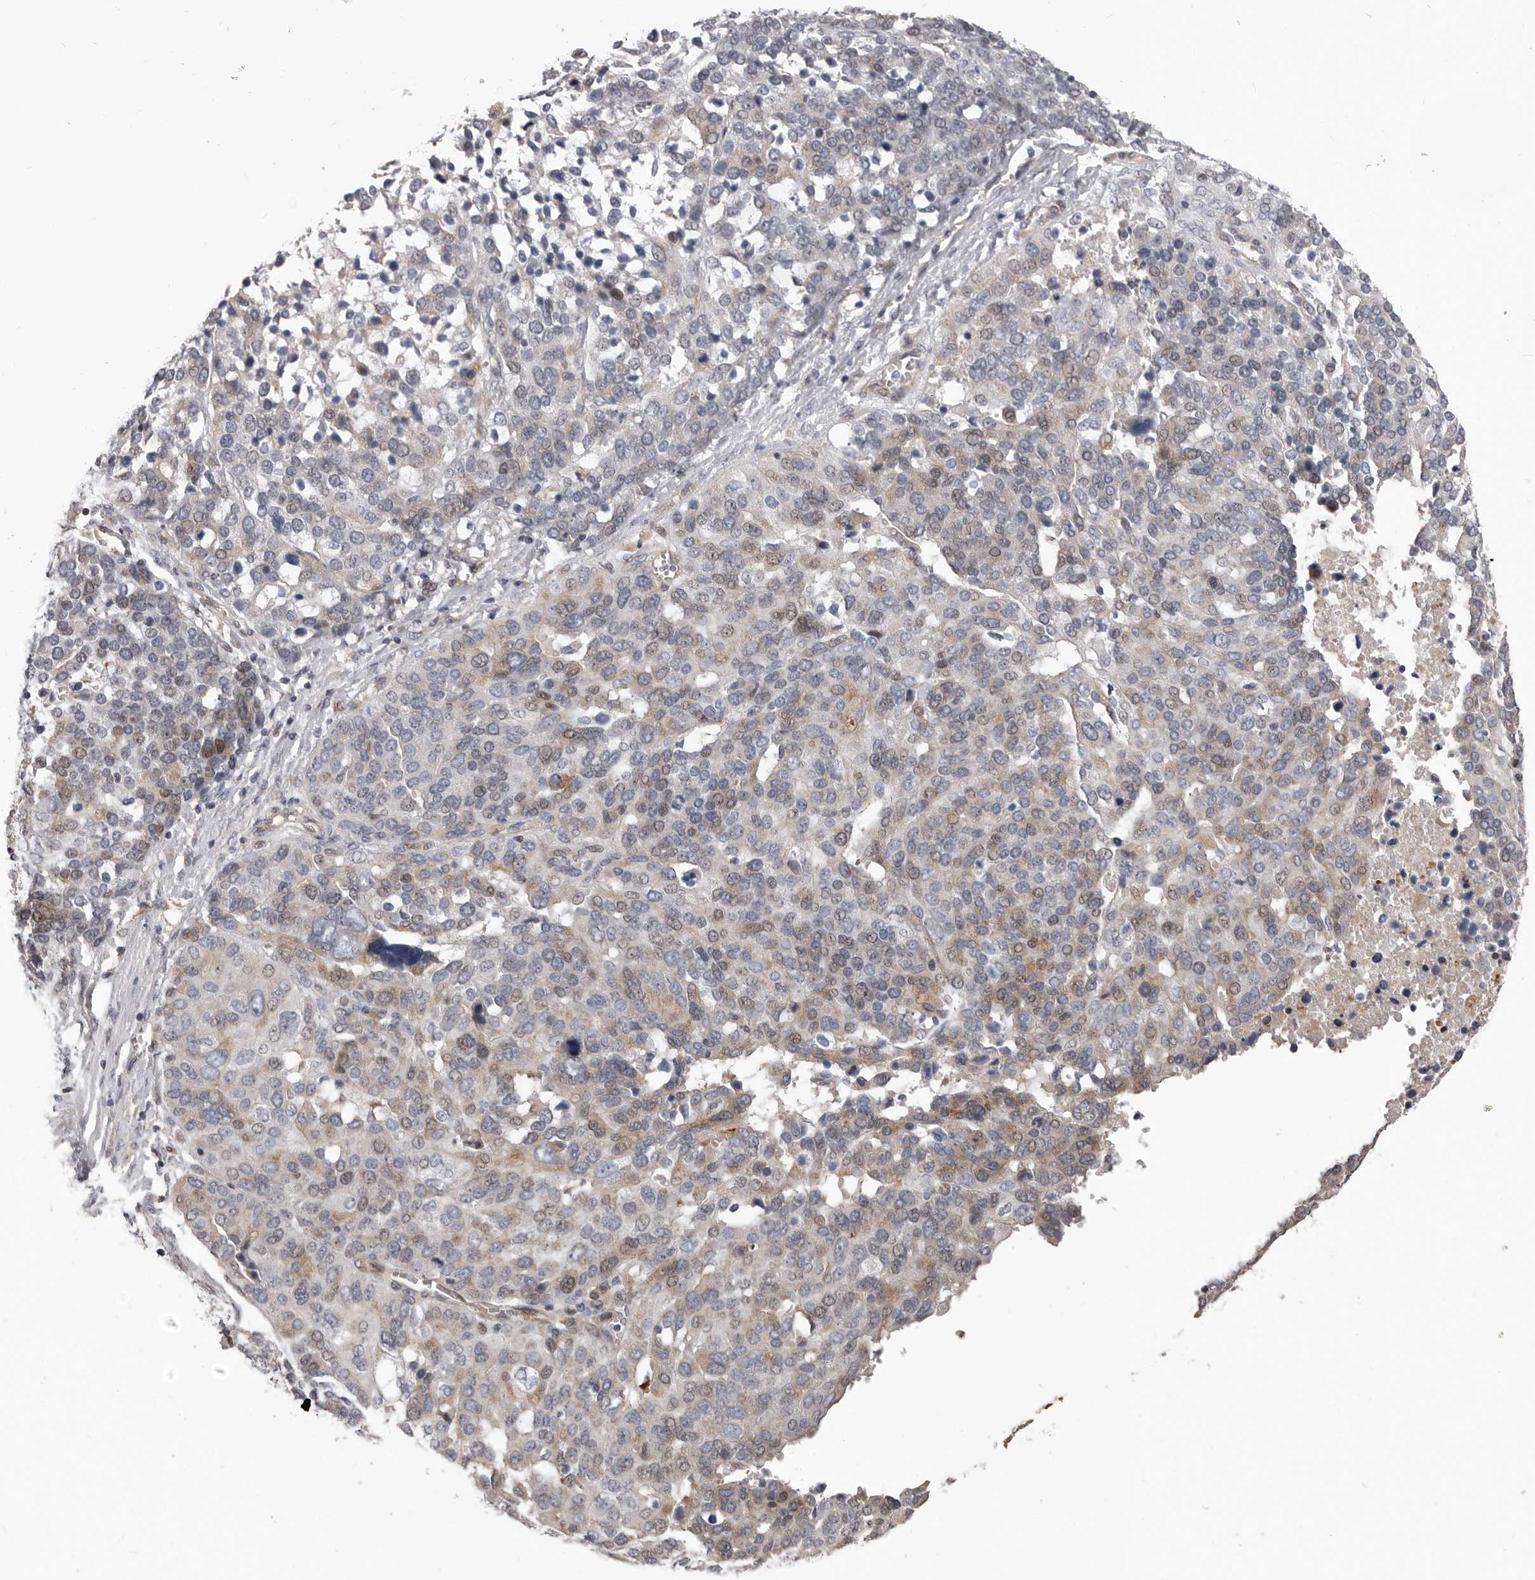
{"staining": {"intensity": "weak", "quantity": "25%-75%", "location": "cytoplasmic/membranous,nuclear"}, "tissue": "ovarian cancer", "cell_type": "Tumor cells", "image_type": "cancer", "snomed": [{"axis": "morphology", "description": "Cystadenocarcinoma, serous, NOS"}, {"axis": "topography", "description": "Ovary"}], "caption": "Serous cystadenocarcinoma (ovarian) stained with a protein marker reveals weak staining in tumor cells.", "gene": "RNF217", "patient": {"sex": "female", "age": 44}}